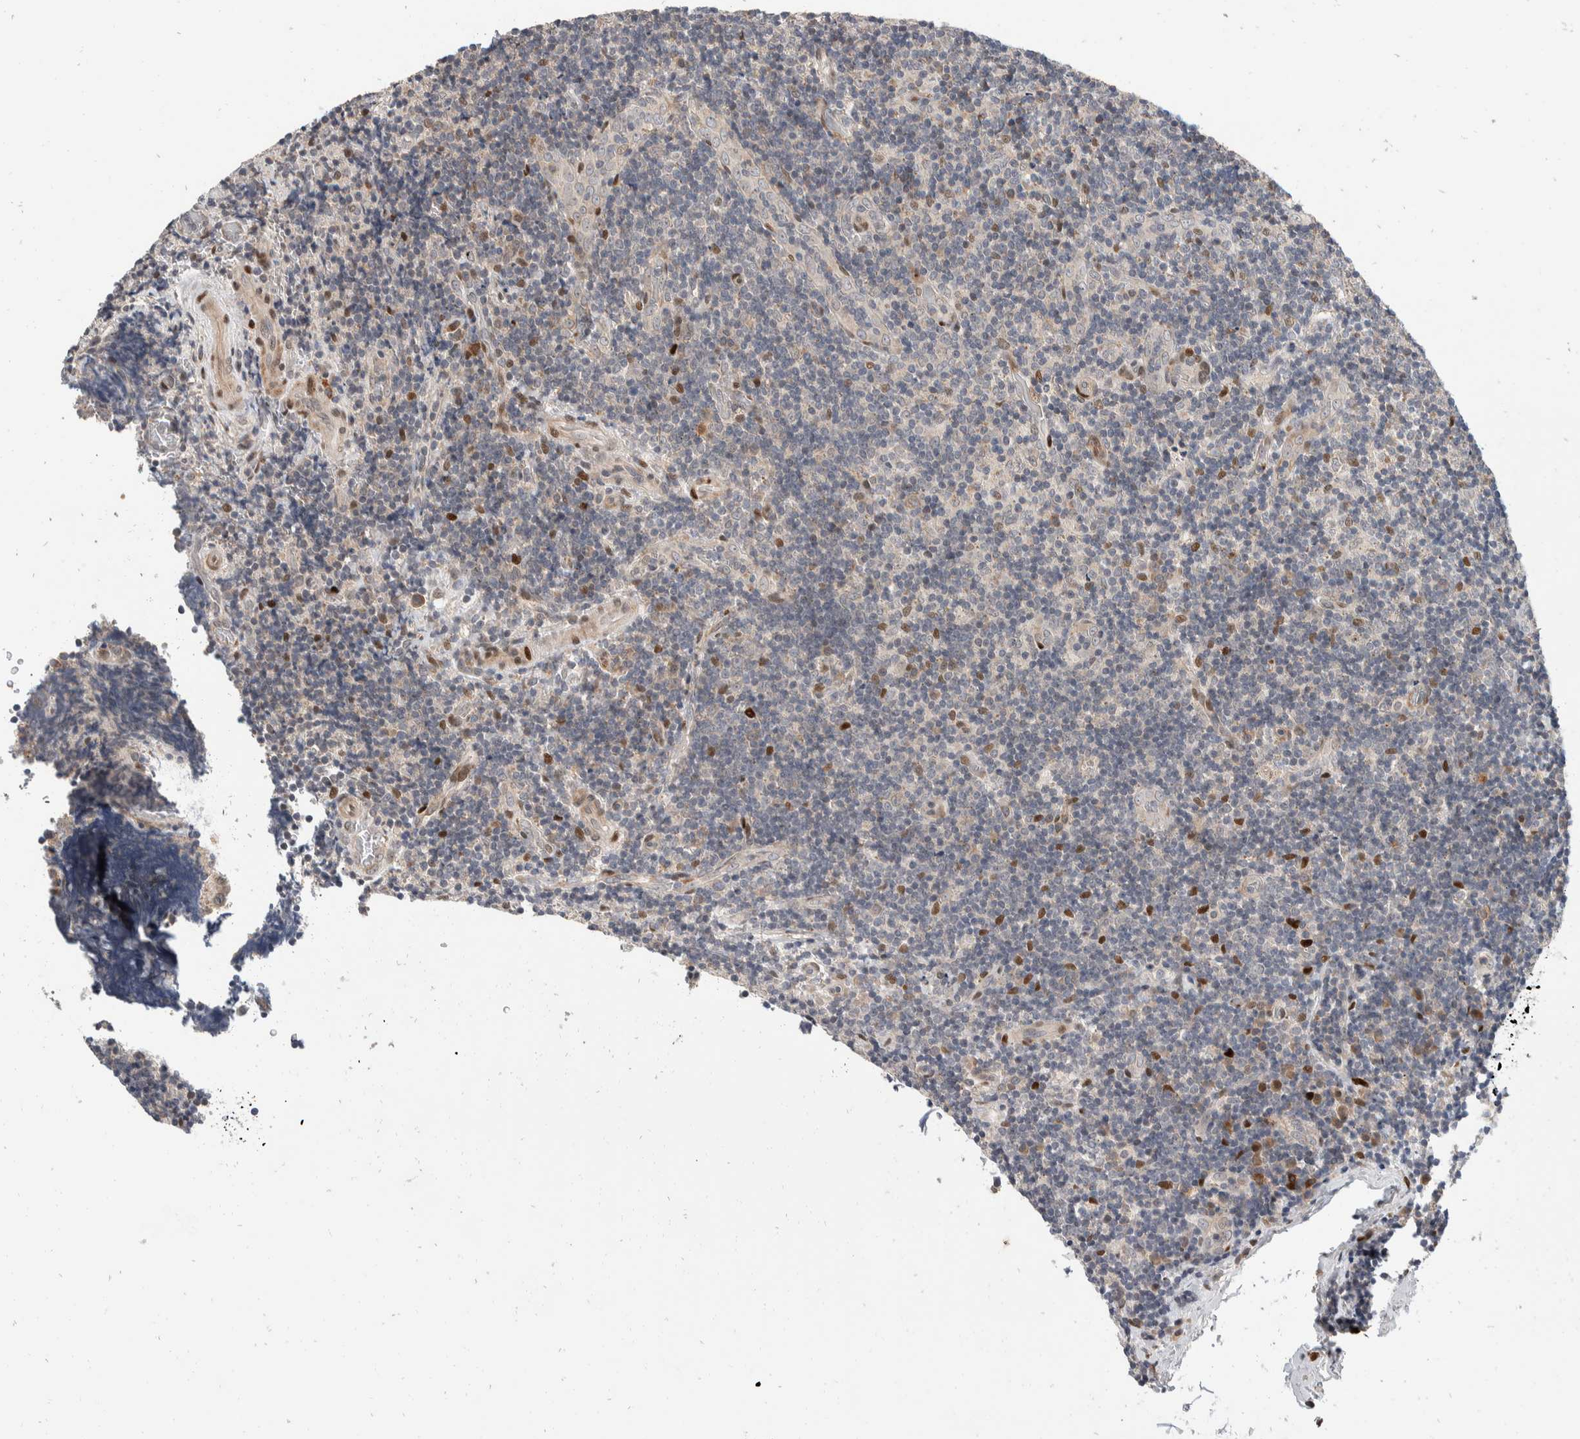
{"staining": {"intensity": "negative", "quantity": "none", "location": "none"}, "tissue": "lymphoma", "cell_type": "Tumor cells", "image_type": "cancer", "snomed": [{"axis": "morphology", "description": "Malignant lymphoma, non-Hodgkin's type, High grade"}, {"axis": "topography", "description": "Tonsil"}], "caption": "Protein analysis of malignant lymphoma, non-Hodgkin's type (high-grade) displays no significant staining in tumor cells.", "gene": "ZNF703", "patient": {"sex": "female", "age": 36}}